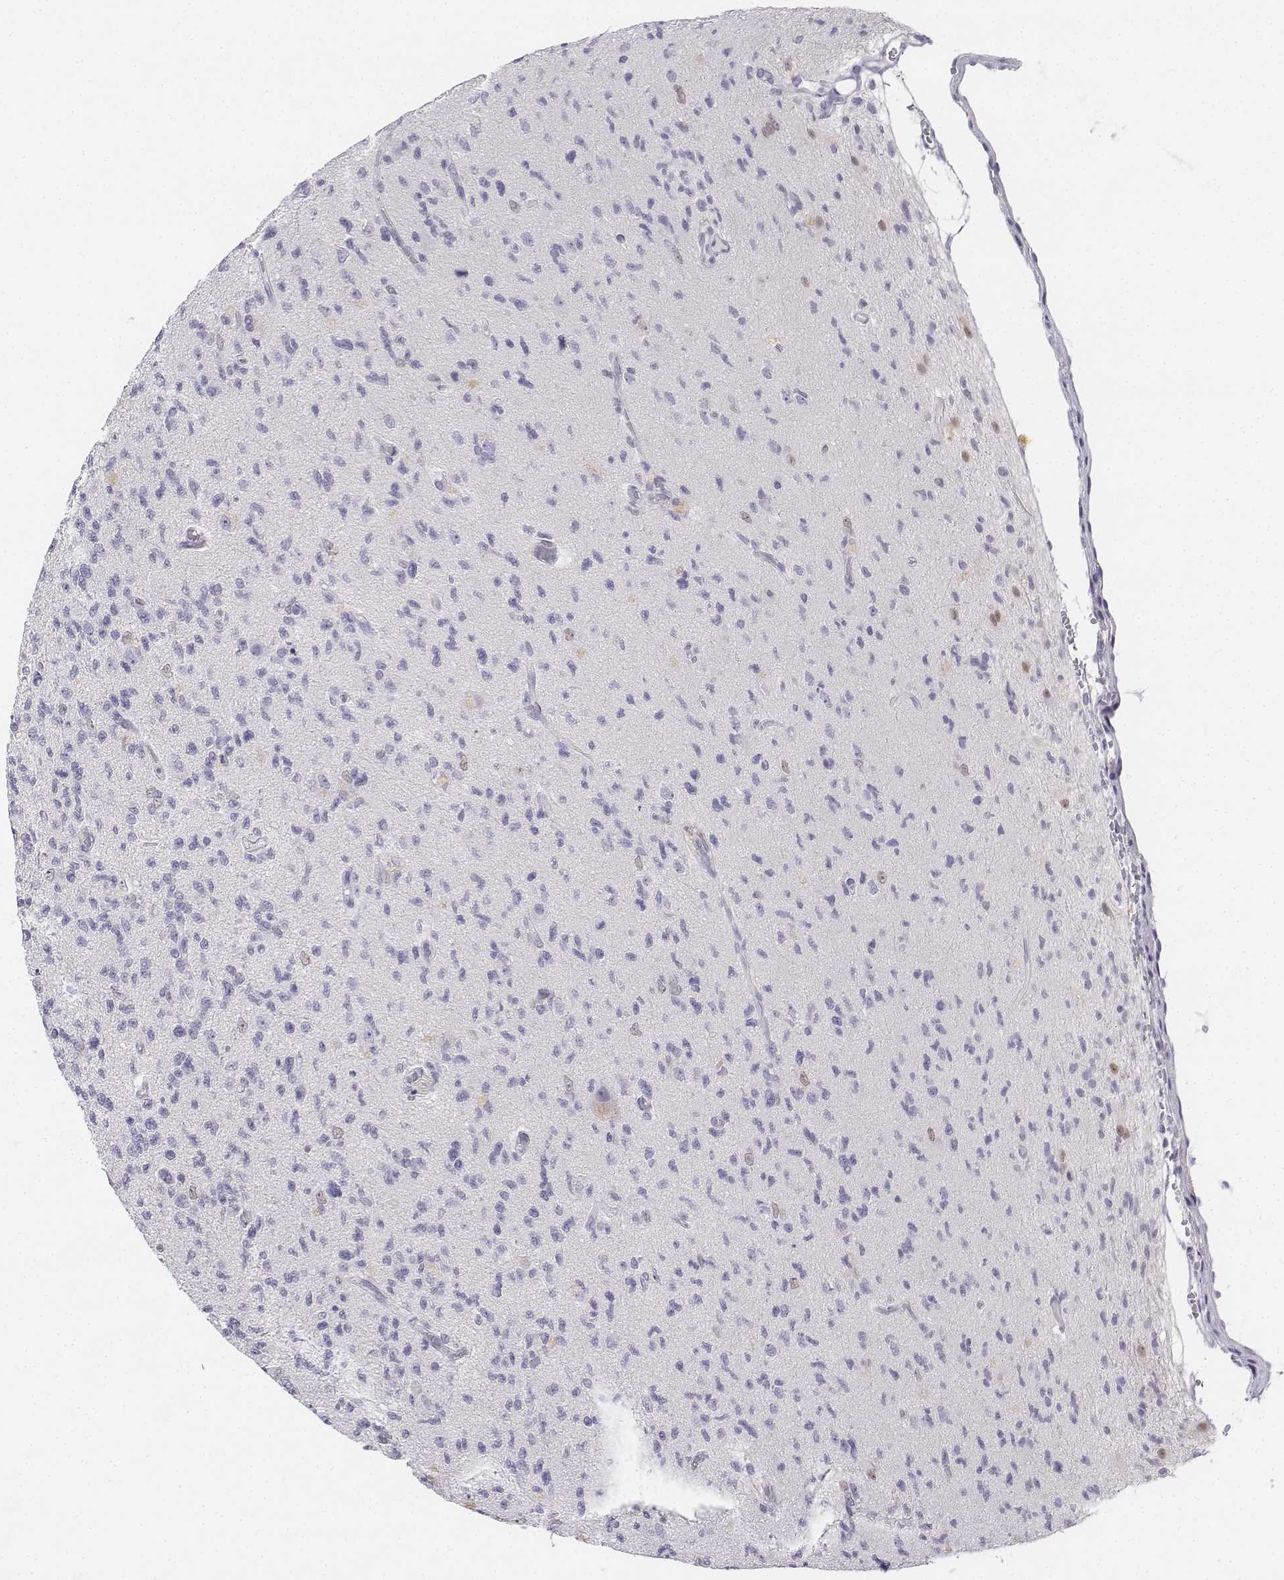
{"staining": {"intensity": "negative", "quantity": "none", "location": "none"}, "tissue": "glioma", "cell_type": "Tumor cells", "image_type": "cancer", "snomed": [{"axis": "morphology", "description": "Glioma, malignant, High grade"}, {"axis": "topography", "description": "Brain"}], "caption": "The IHC photomicrograph has no significant staining in tumor cells of glioma tissue. (DAB immunohistochemistry (IHC), high magnification).", "gene": "UCN2", "patient": {"sex": "male", "age": 56}}